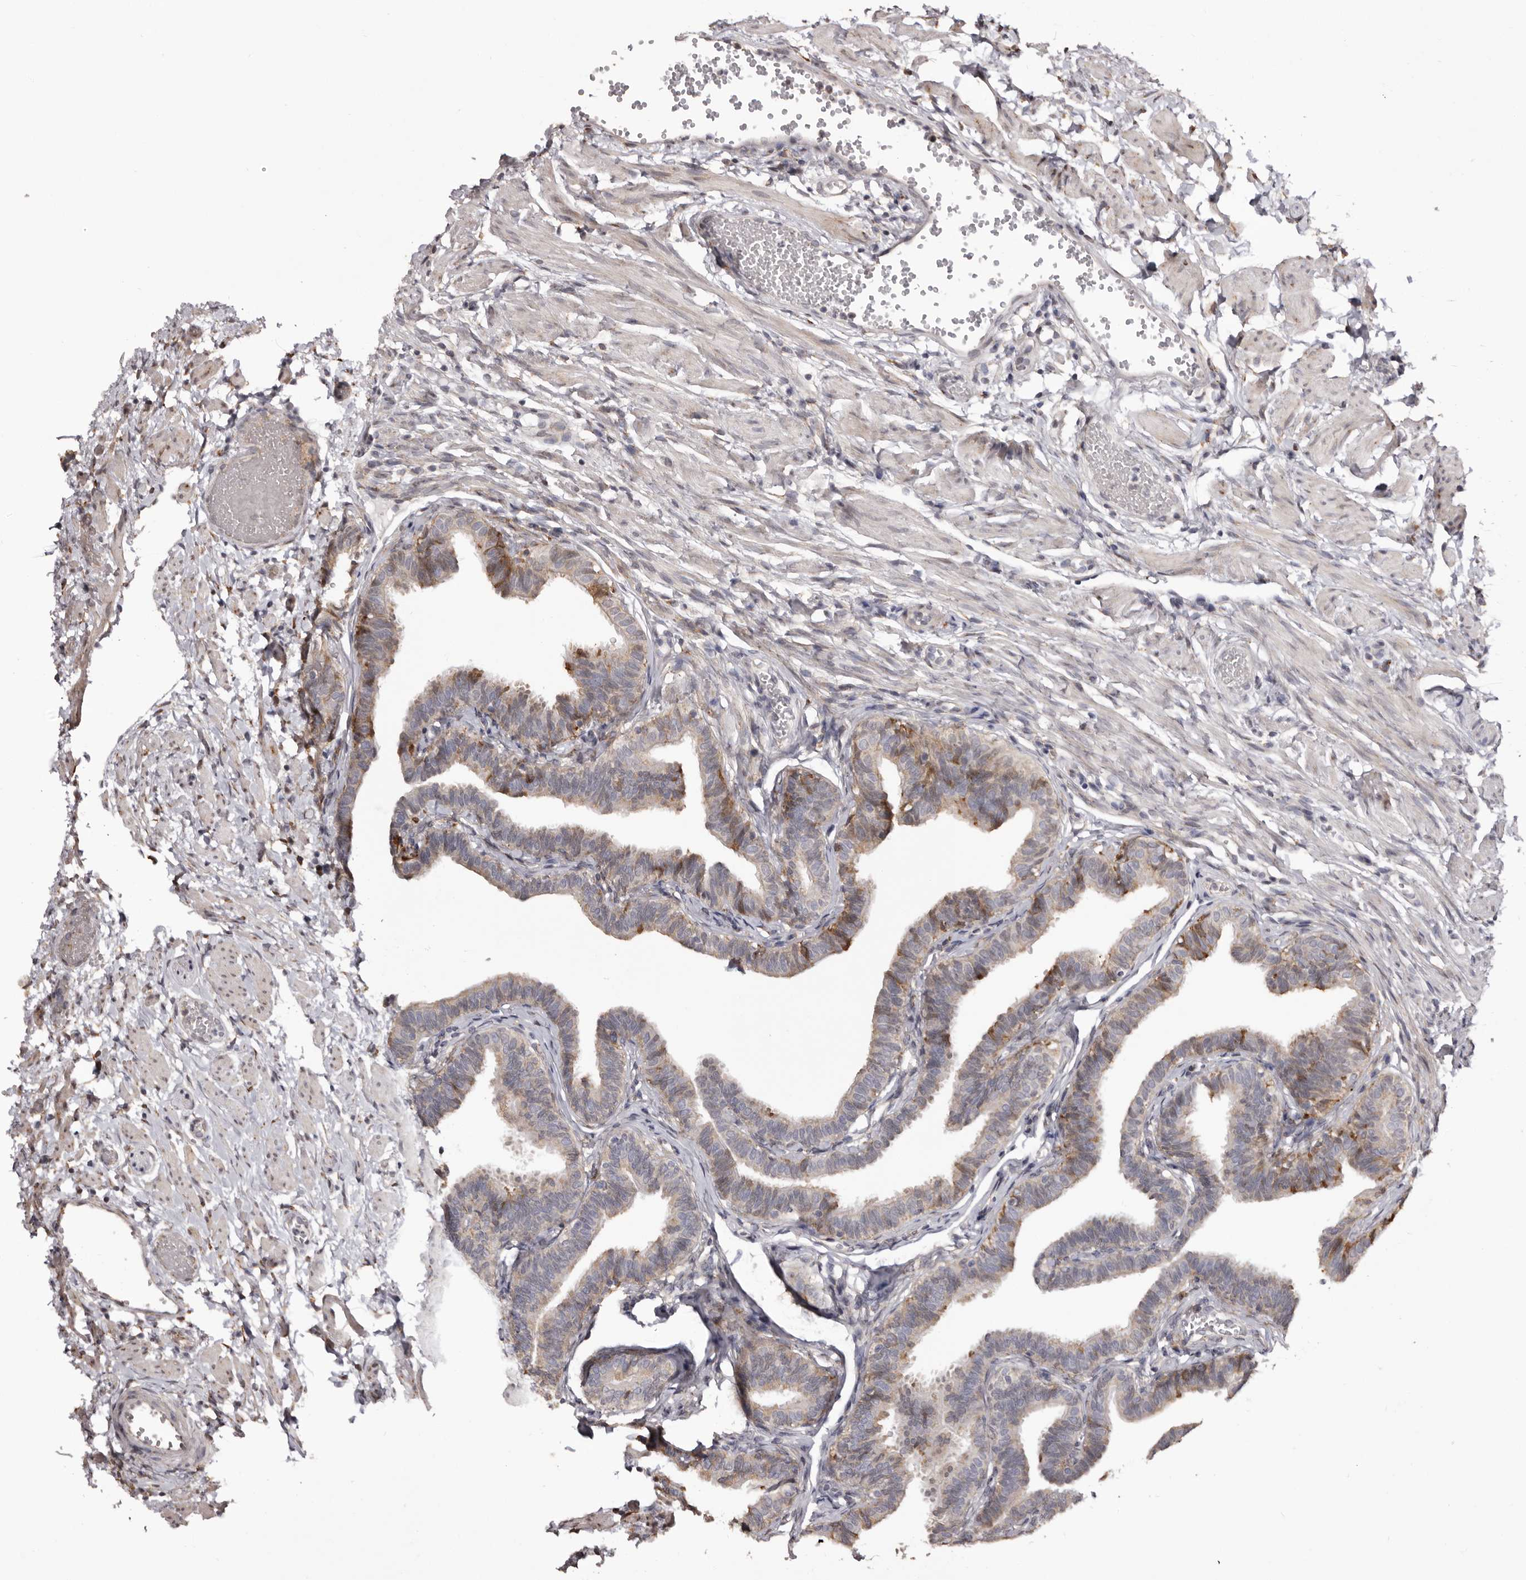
{"staining": {"intensity": "moderate", "quantity": "<25%", "location": "cytoplasmic/membranous"}, "tissue": "fallopian tube", "cell_type": "Glandular cells", "image_type": "normal", "snomed": [{"axis": "morphology", "description": "Normal tissue, NOS"}, {"axis": "topography", "description": "Fallopian tube"}, {"axis": "topography", "description": "Ovary"}], "caption": "Immunohistochemical staining of normal fallopian tube displays <25% levels of moderate cytoplasmic/membranous protein staining in approximately <25% of glandular cells. Nuclei are stained in blue.", "gene": "PIGX", "patient": {"sex": "female", "age": 23}}